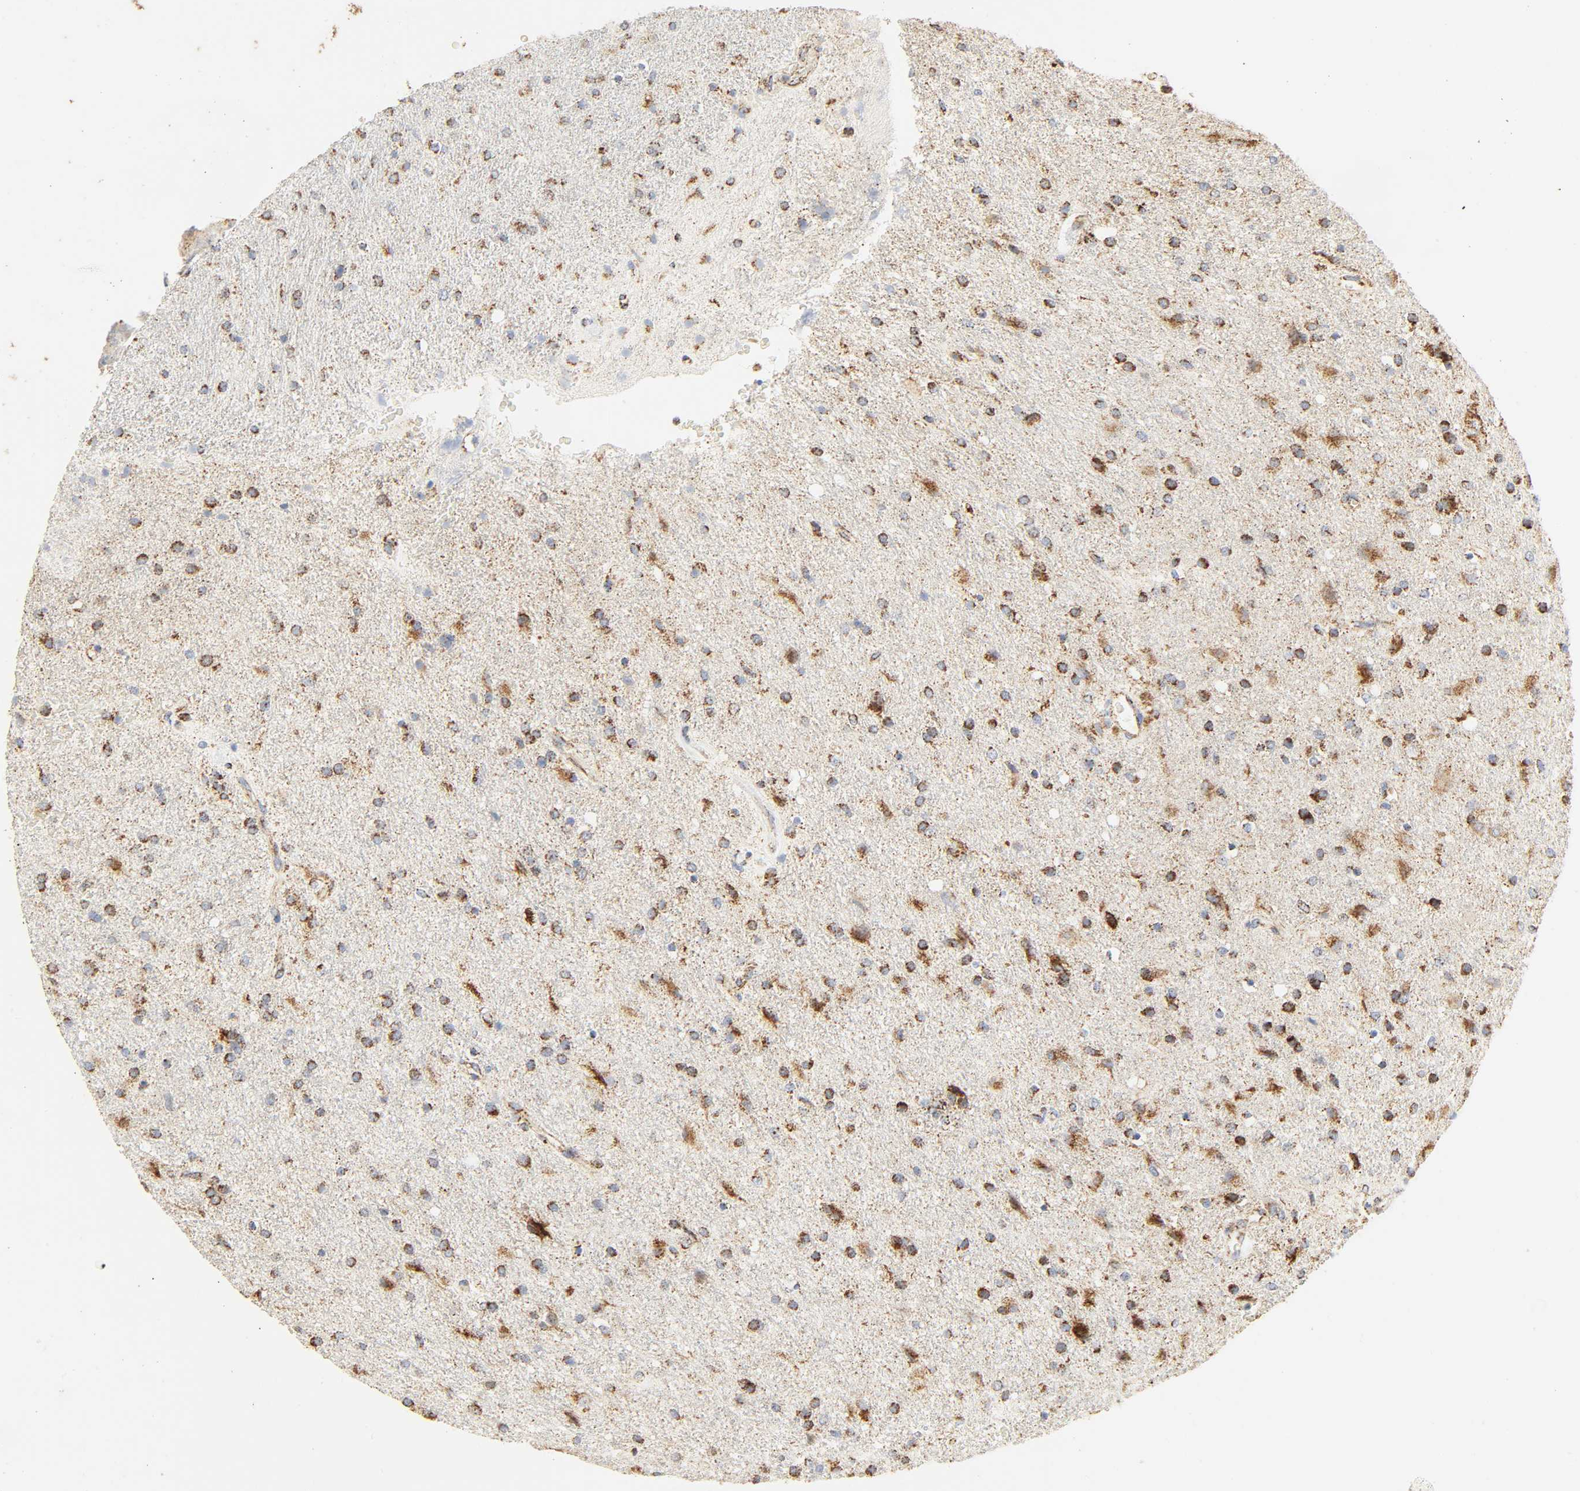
{"staining": {"intensity": "moderate", "quantity": ">75%", "location": "cytoplasmic/membranous"}, "tissue": "glioma", "cell_type": "Tumor cells", "image_type": "cancer", "snomed": [{"axis": "morphology", "description": "Normal tissue, NOS"}, {"axis": "morphology", "description": "Glioma, malignant, High grade"}, {"axis": "topography", "description": "Cerebral cortex"}], "caption": "The photomicrograph shows immunohistochemical staining of glioma. There is moderate cytoplasmic/membranous positivity is present in approximately >75% of tumor cells. (IHC, brightfield microscopy, high magnification).", "gene": "ACAT1", "patient": {"sex": "male", "age": 56}}